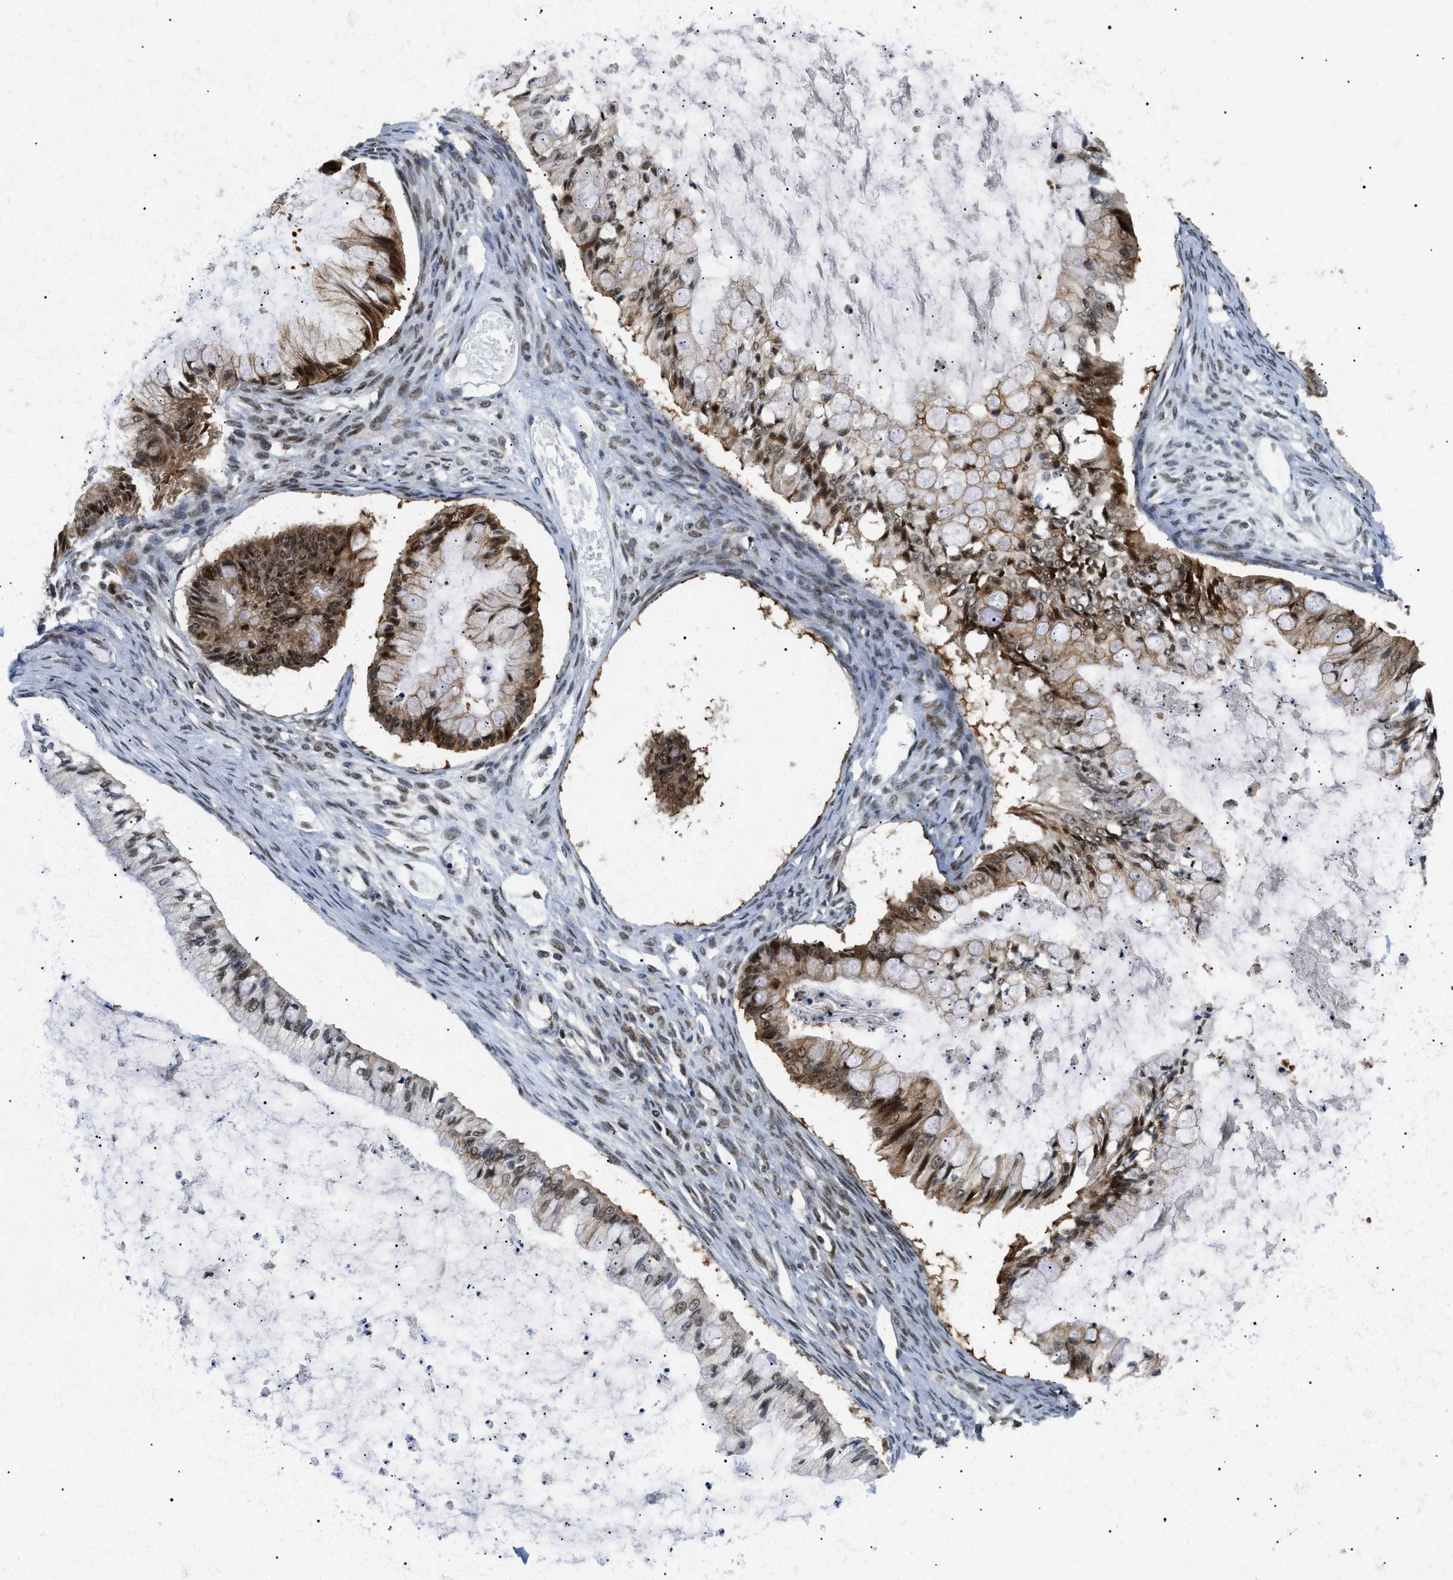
{"staining": {"intensity": "moderate", "quantity": ">75%", "location": "cytoplasmic/membranous,nuclear"}, "tissue": "ovarian cancer", "cell_type": "Tumor cells", "image_type": "cancer", "snomed": [{"axis": "morphology", "description": "Cystadenocarcinoma, mucinous, NOS"}, {"axis": "topography", "description": "Ovary"}], "caption": "DAB (3,3'-diaminobenzidine) immunohistochemical staining of human ovarian cancer demonstrates moderate cytoplasmic/membranous and nuclear protein expression in approximately >75% of tumor cells.", "gene": "RBM15", "patient": {"sex": "female", "age": 57}}